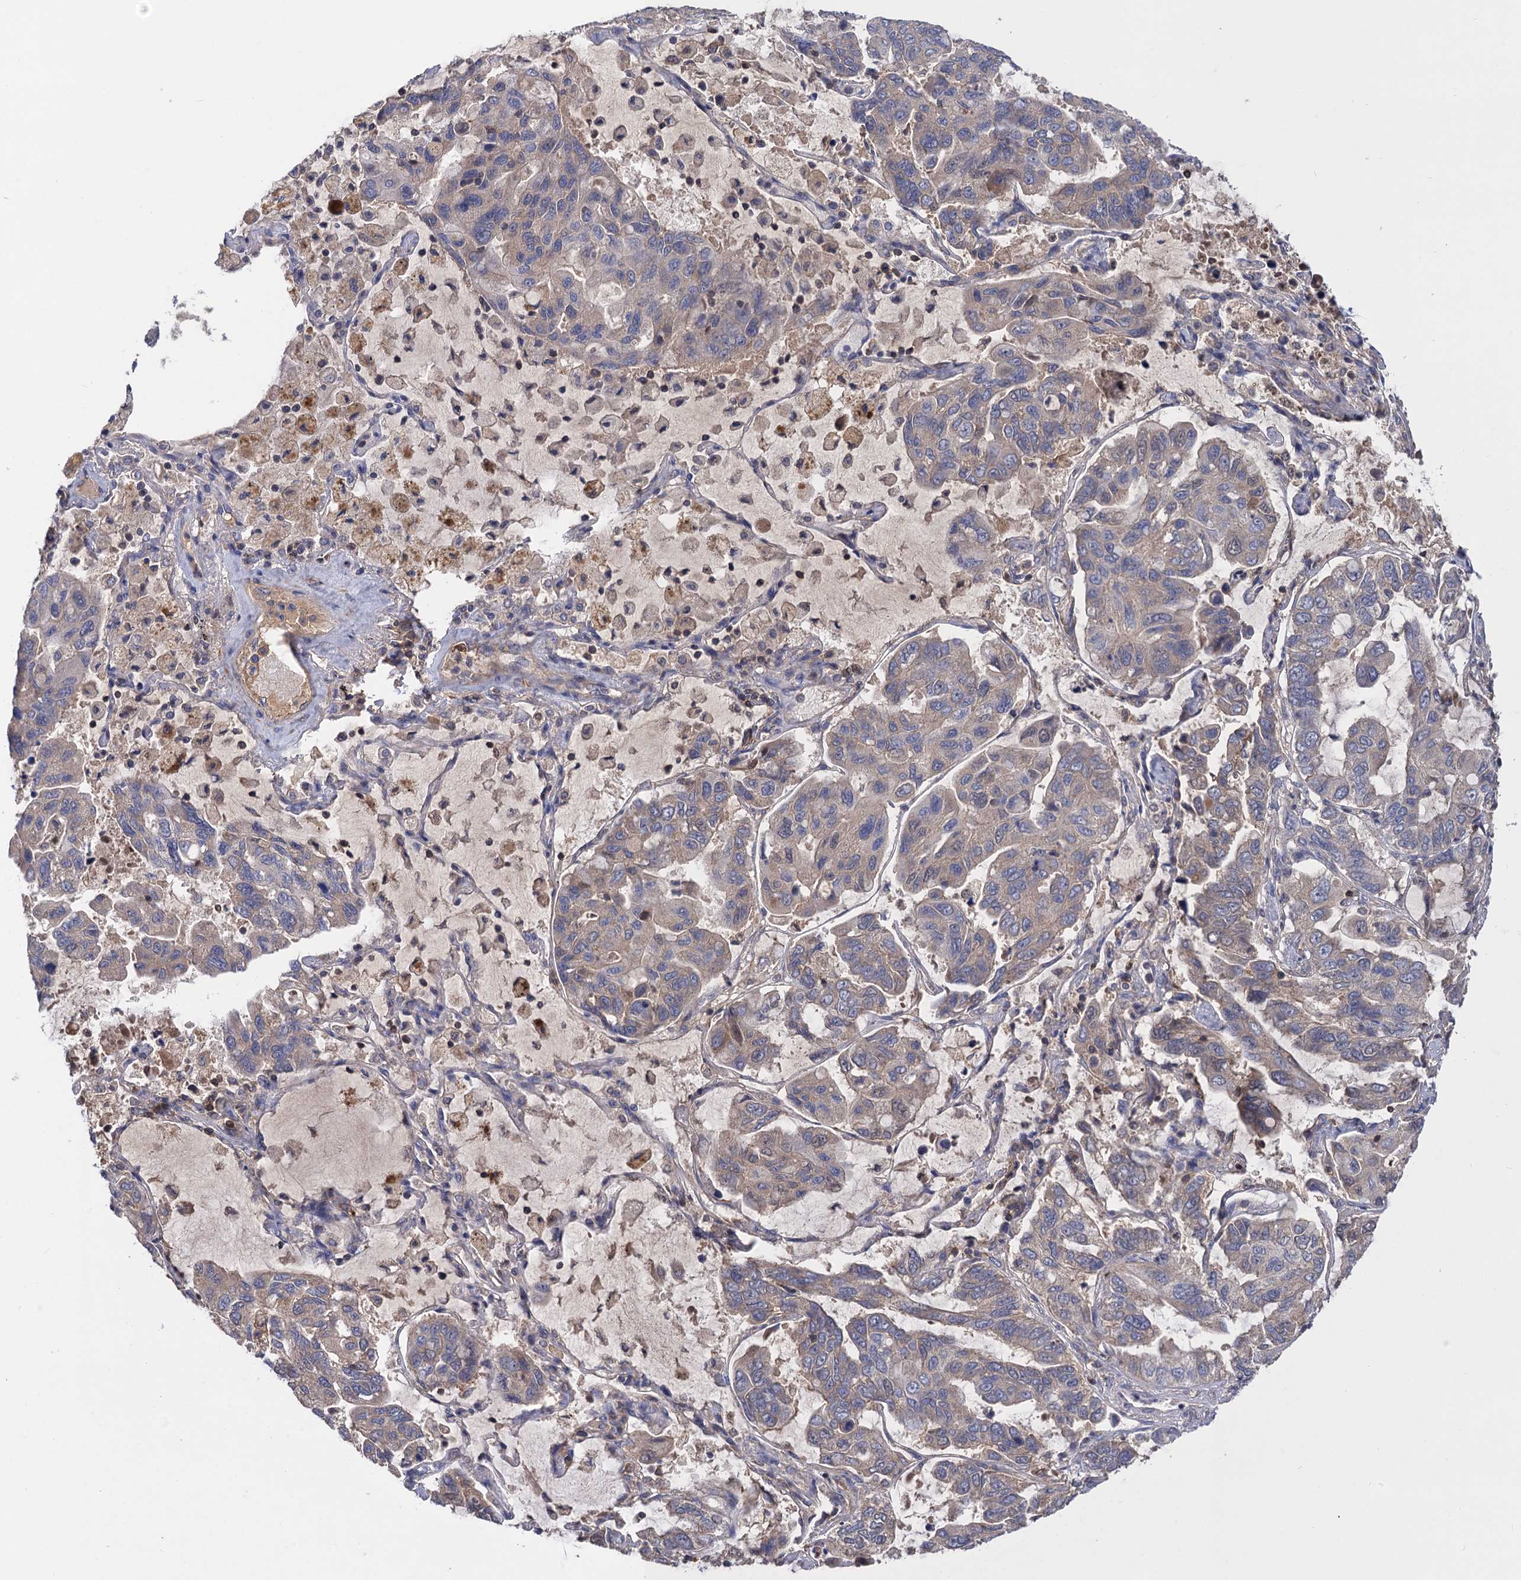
{"staining": {"intensity": "negative", "quantity": "none", "location": "none"}, "tissue": "lung cancer", "cell_type": "Tumor cells", "image_type": "cancer", "snomed": [{"axis": "morphology", "description": "Adenocarcinoma, NOS"}, {"axis": "topography", "description": "Lung"}], "caption": "Lung adenocarcinoma was stained to show a protein in brown. There is no significant staining in tumor cells.", "gene": "DGKA", "patient": {"sex": "male", "age": 64}}